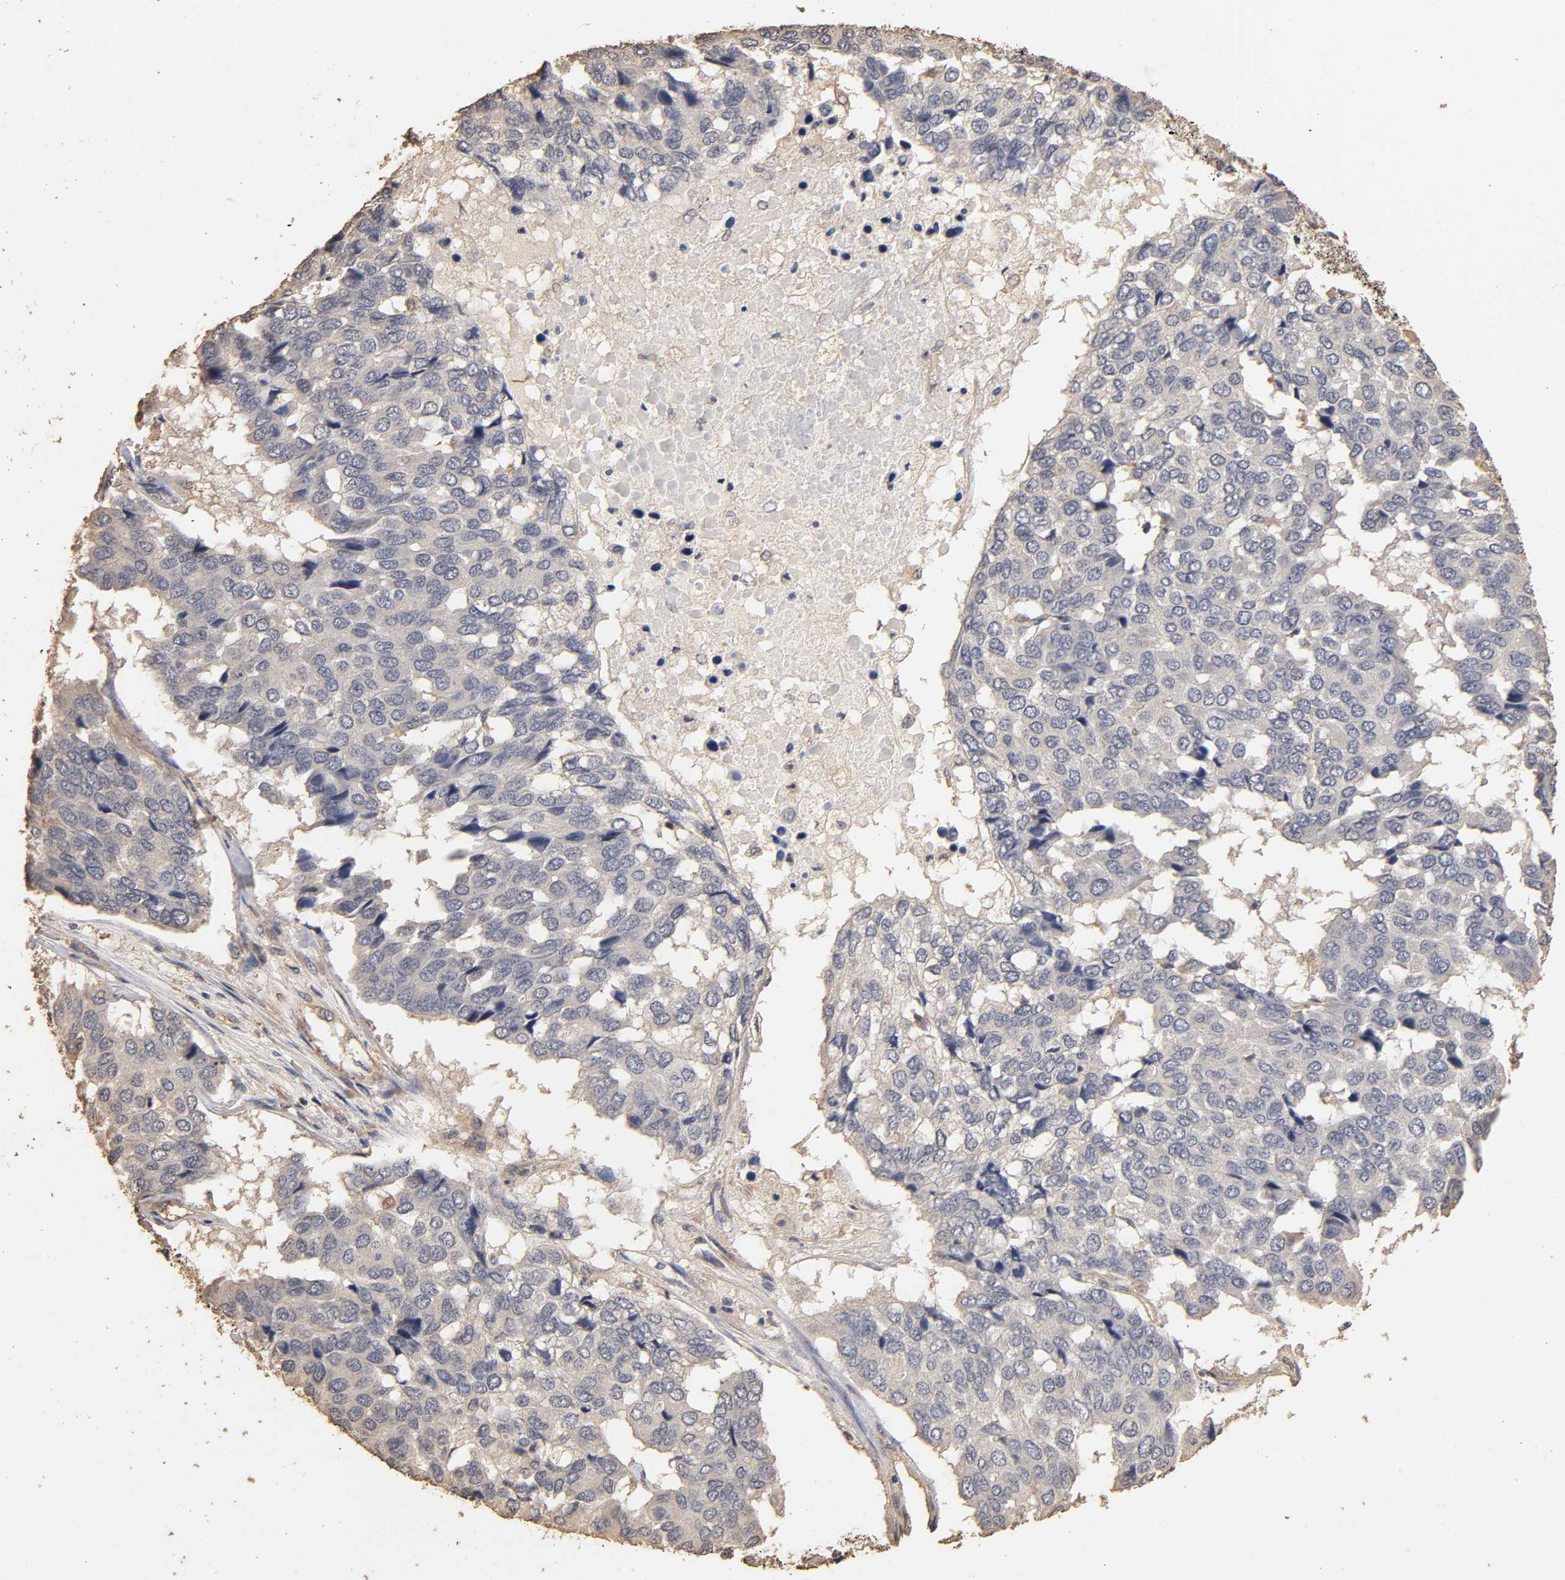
{"staining": {"intensity": "negative", "quantity": "none", "location": "none"}, "tissue": "pancreatic cancer", "cell_type": "Tumor cells", "image_type": "cancer", "snomed": [{"axis": "morphology", "description": "Adenocarcinoma, NOS"}, {"axis": "topography", "description": "Pancreas"}], "caption": "The image displays no significant positivity in tumor cells of pancreatic cancer. (Brightfield microscopy of DAB (3,3'-diaminobenzidine) immunohistochemistry (IHC) at high magnification).", "gene": "VSIG4", "patient": {"sex": "male", "age": 50}}